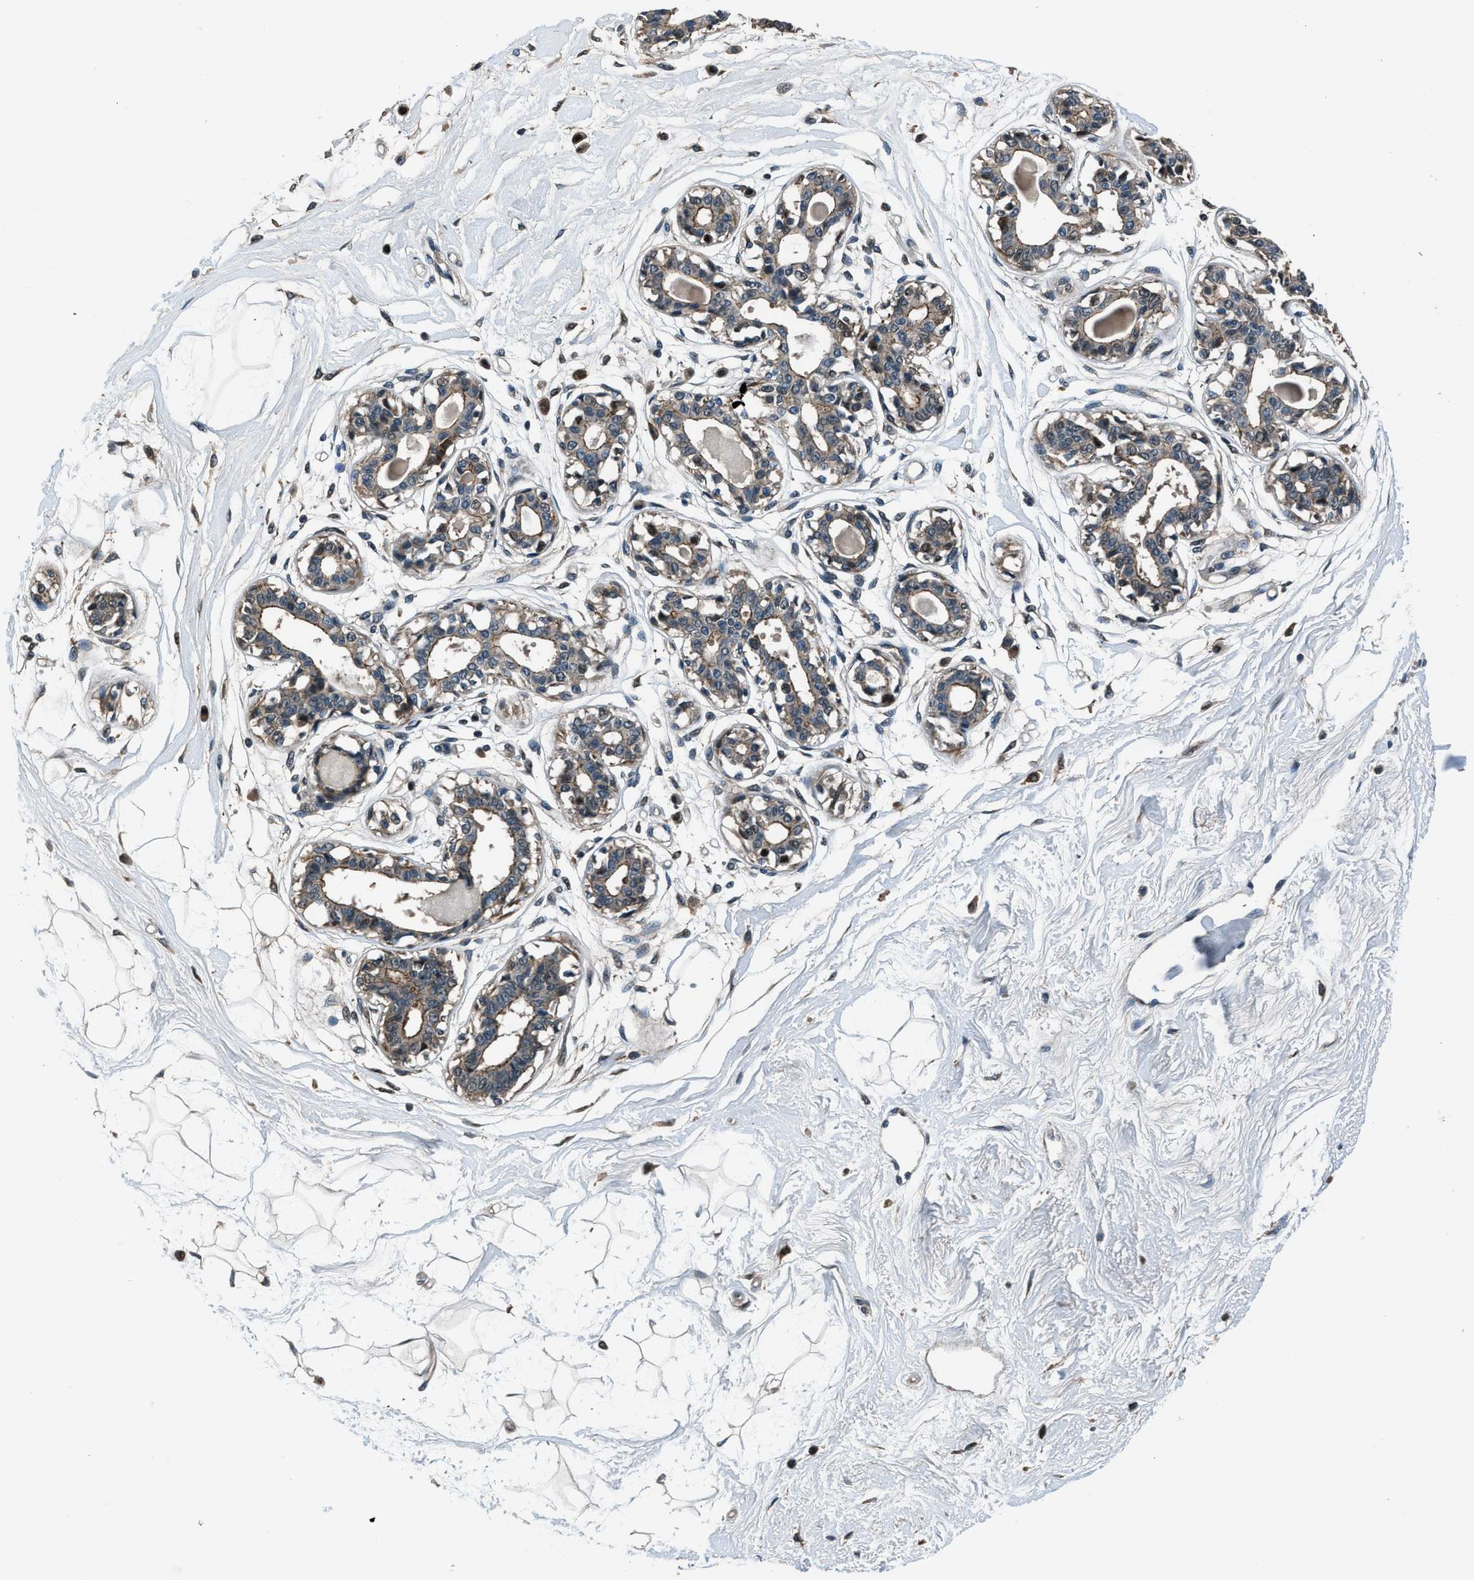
{"staining": {"intensity": "moderate", "quantity": ">75%", "location": "cytoplasmic/membranous"}, "tissue": "breast", "cell_type": "Adipocytes", "image_type": "normal", "snomed": [{"axis": "morphology", "description": "Normal tissue, NOS"}, {"axis": "topography", "description": "Breast"}], "caption": "Benign breast displays moderate cytoplasmic/membranous staining in approximately >75% of adipocytes (IHC, brightfield microscopy, high magnification)..", "gene": "ARHGEF11", "patient": {"sex": "female", "age": 45}}